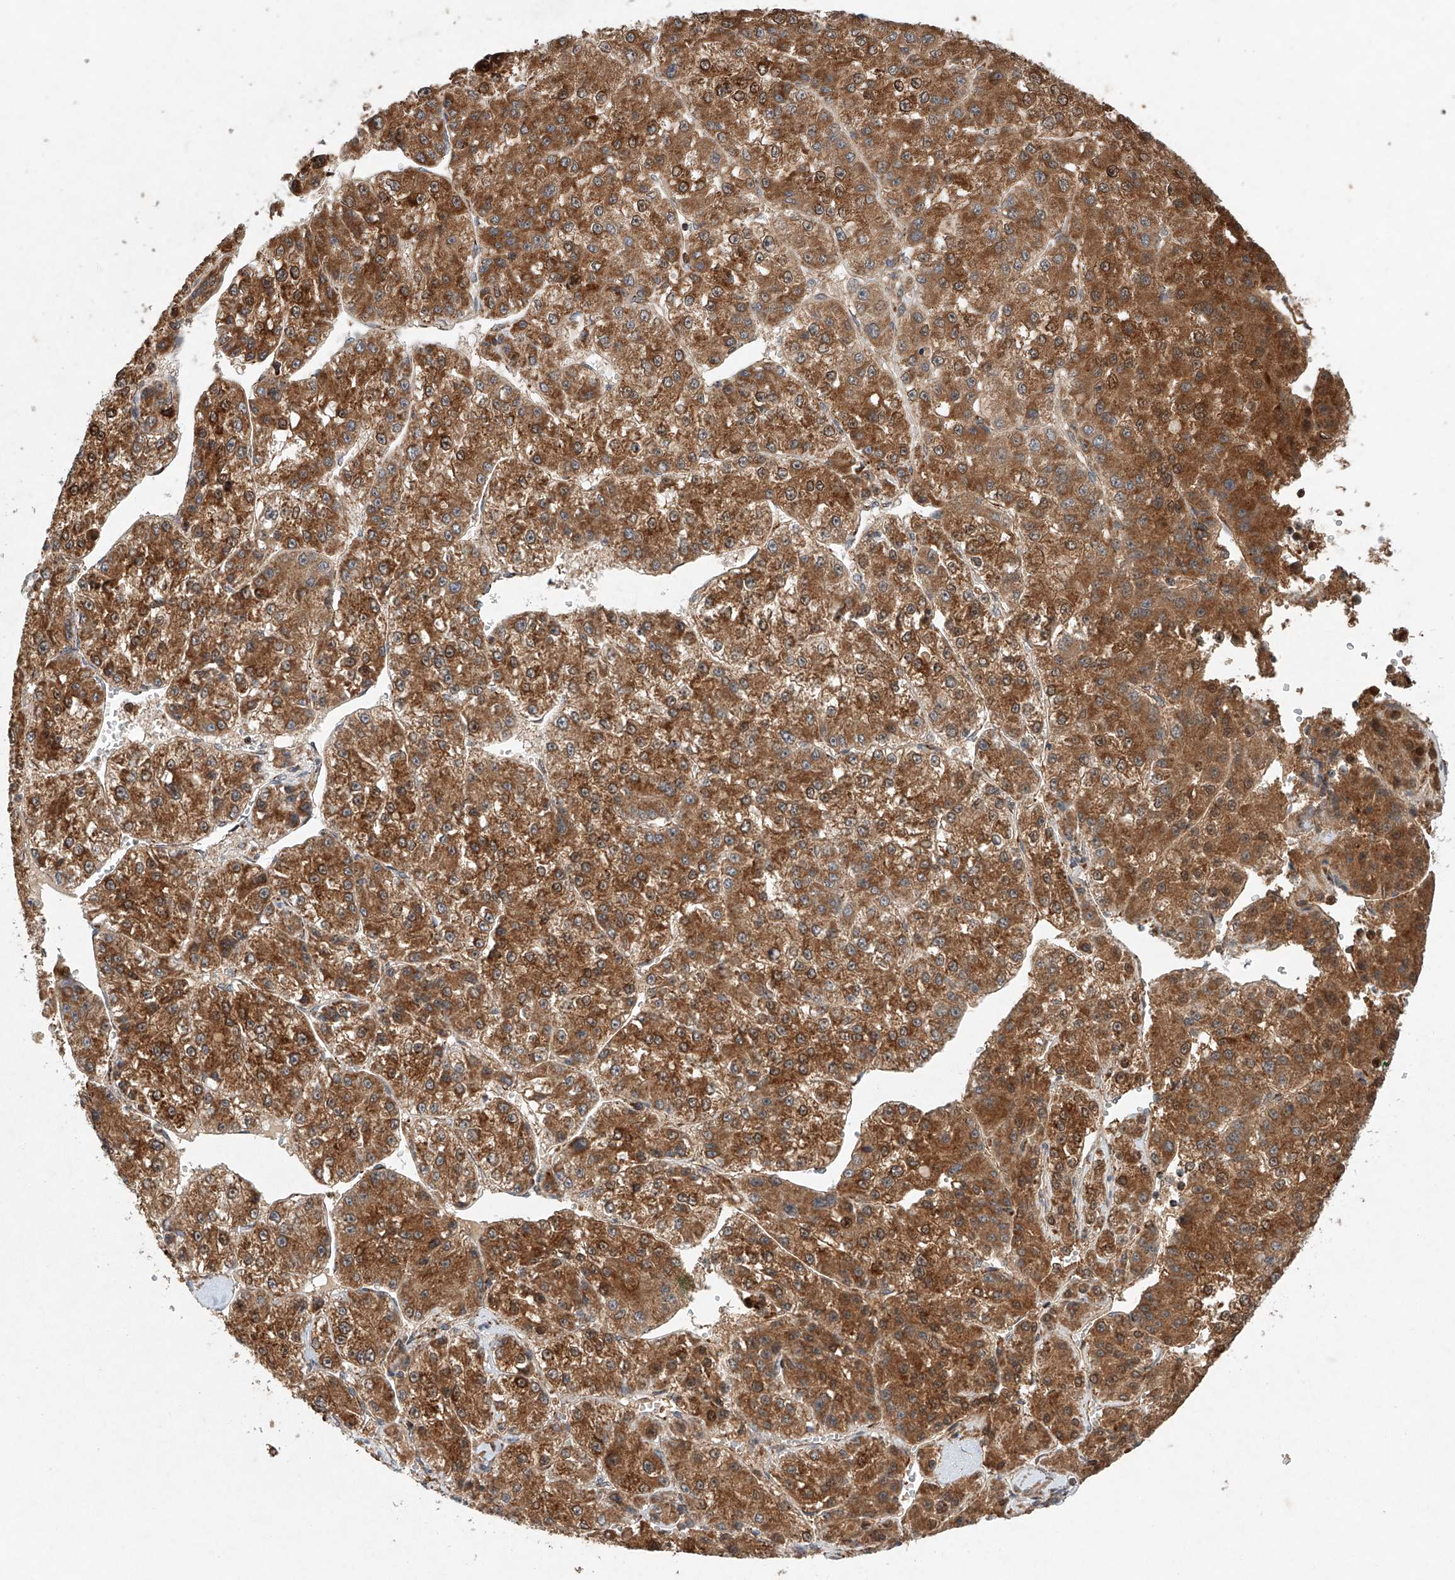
{"staining": {"intensity": "strong", "quantity": ">75%", "location": "cytoplasmic/membranous"}, "tissue": "liver cancer", "cell_type": "Tumor cells", "image_type": "cancer", "snomed": [{"axis": "morphology", "description": "Carcinoma, Hepatocellular, NOS"}, {"axis": "topography", "description": "Liver"}], "caption": "Protein analysis of hepatocellular carcinoma (liver) tissue exhibits strong cytoplasmic/membranous expression in about >75% of tumor cells.", "gene": "DCAF11", "patient": {"sex": "female", "age": 73}}